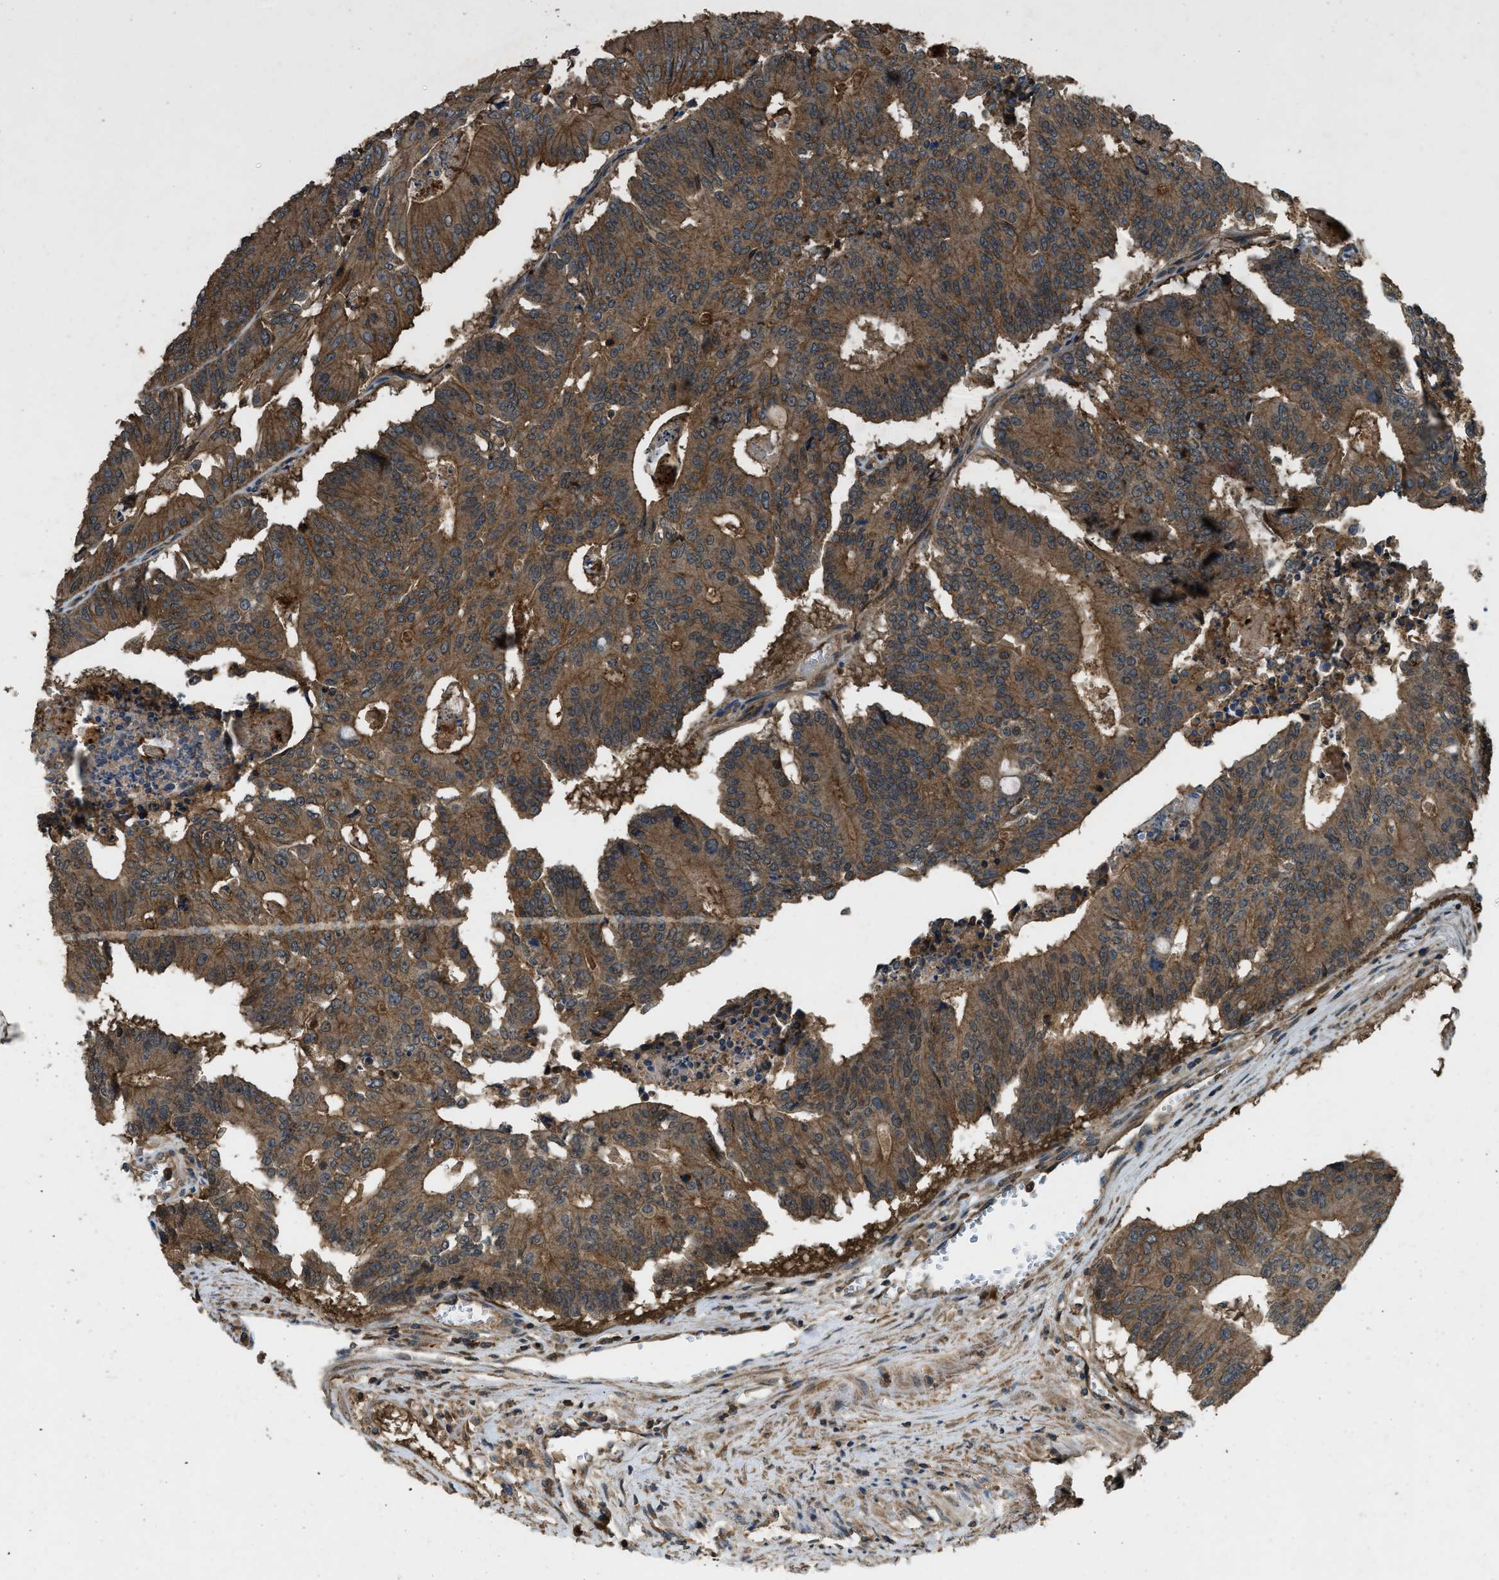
{"staining": {"intensity": "moderate", "quantity": ">75%", "location": "cytoplasmic/membranous"}, "tissue": "colorectal cancer", "cell_type": "Tumor cells", "image_type": "cancer", "snomed": [{"axis": "morphology", "description": "Adenocarcinoma, NOS"}, {"axis": "topography", "description": "Colon"}], "caption": "High-power microscopy captured an IHC micrograph of adenocarcinoma (colorectal), revealing moderate cytoplasmic/membranous staining in about >75% of tumor cells.", "gene": "ATP8B1", "patient": {"sex": "male", "age": 87}}